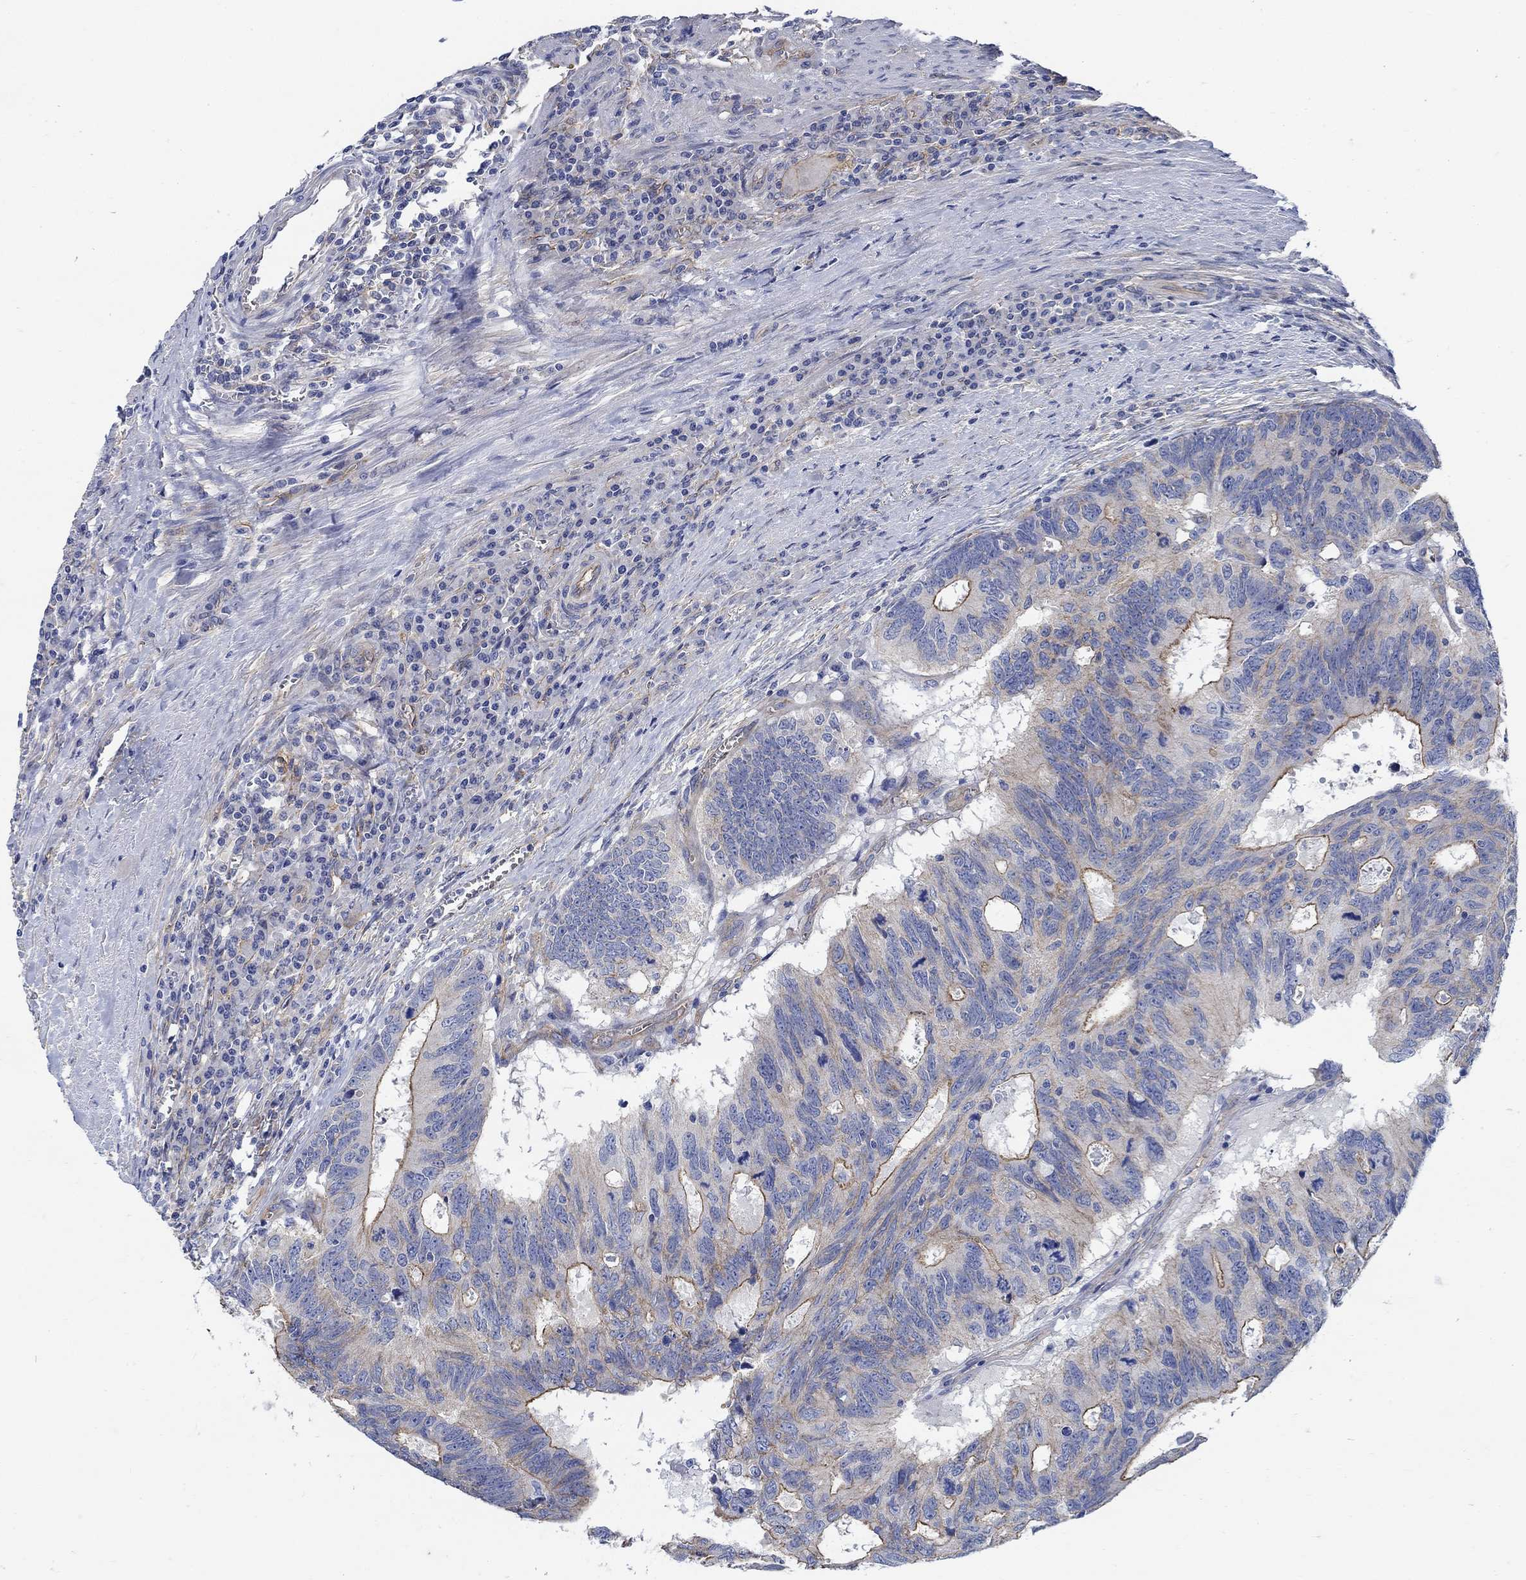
{"staining": {"intensity": "strong", "quantity": "<25%", "location": "cytoplasmic/membranous"}, "tissue": "colorectal cancer", "cell_type": "Tumor cells", "image_type": "cancer", "snomed": [{"axis": "morphology", "description": "Adenocarcinoma, NOS"}, {"axis": "topography", "description": "Colon"}], "caption": "Colorectal cancer (adenocarcinoma) stained for a protein exhibits strong cytoplasmic/membranous positivity in tumor cells. (DAB (3,3'-diaminobenzidine) IHC with brightfield microscopy, high magnification).", "gene": "TMEM198", "patient": {"sex": "female", "age": 77}}